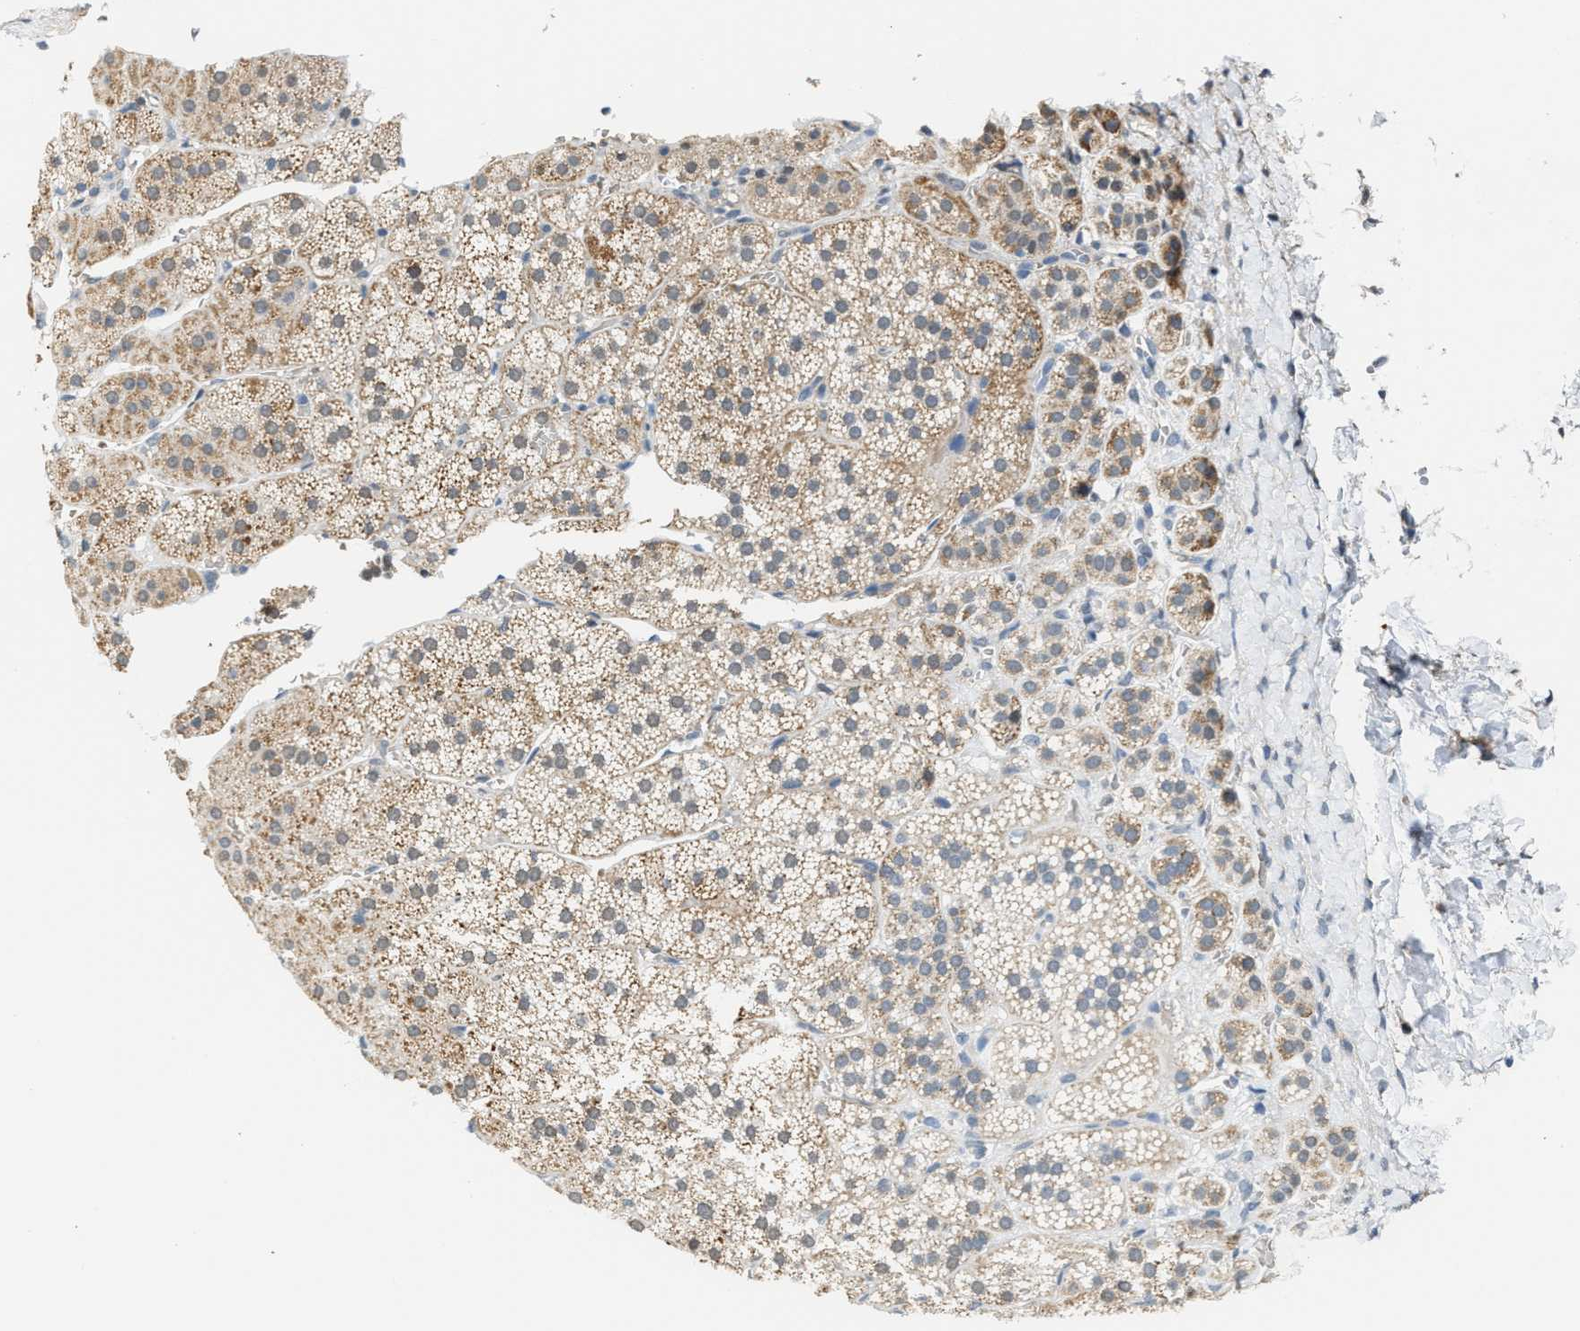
{"staining": {"intensity": "moderate", "quantity": "25%-75%", "location": "cytoplasmic/membranous"}, "tissue": "adrenal gland", "cell_type": "Glandular cells", "image_type": "normal", "snomed": [{"axis": "morphology", "description": "Normal tissue, NOS"}, {"axis": "topography", "description": "Adrenal gland"}], "caption": "DAB immunohistochemical staining of normal human adrenal gland displays moderate cytoplasmic/membranous protein staining in approximately 25%-75% of glandular cells. The staining is performed using DAB brown chromogen to label protein expression. The nuclei are counter-stained blue using hematoxylin.", "gene": "KIF24", "patient": {"sex": "female", "age": 44}}